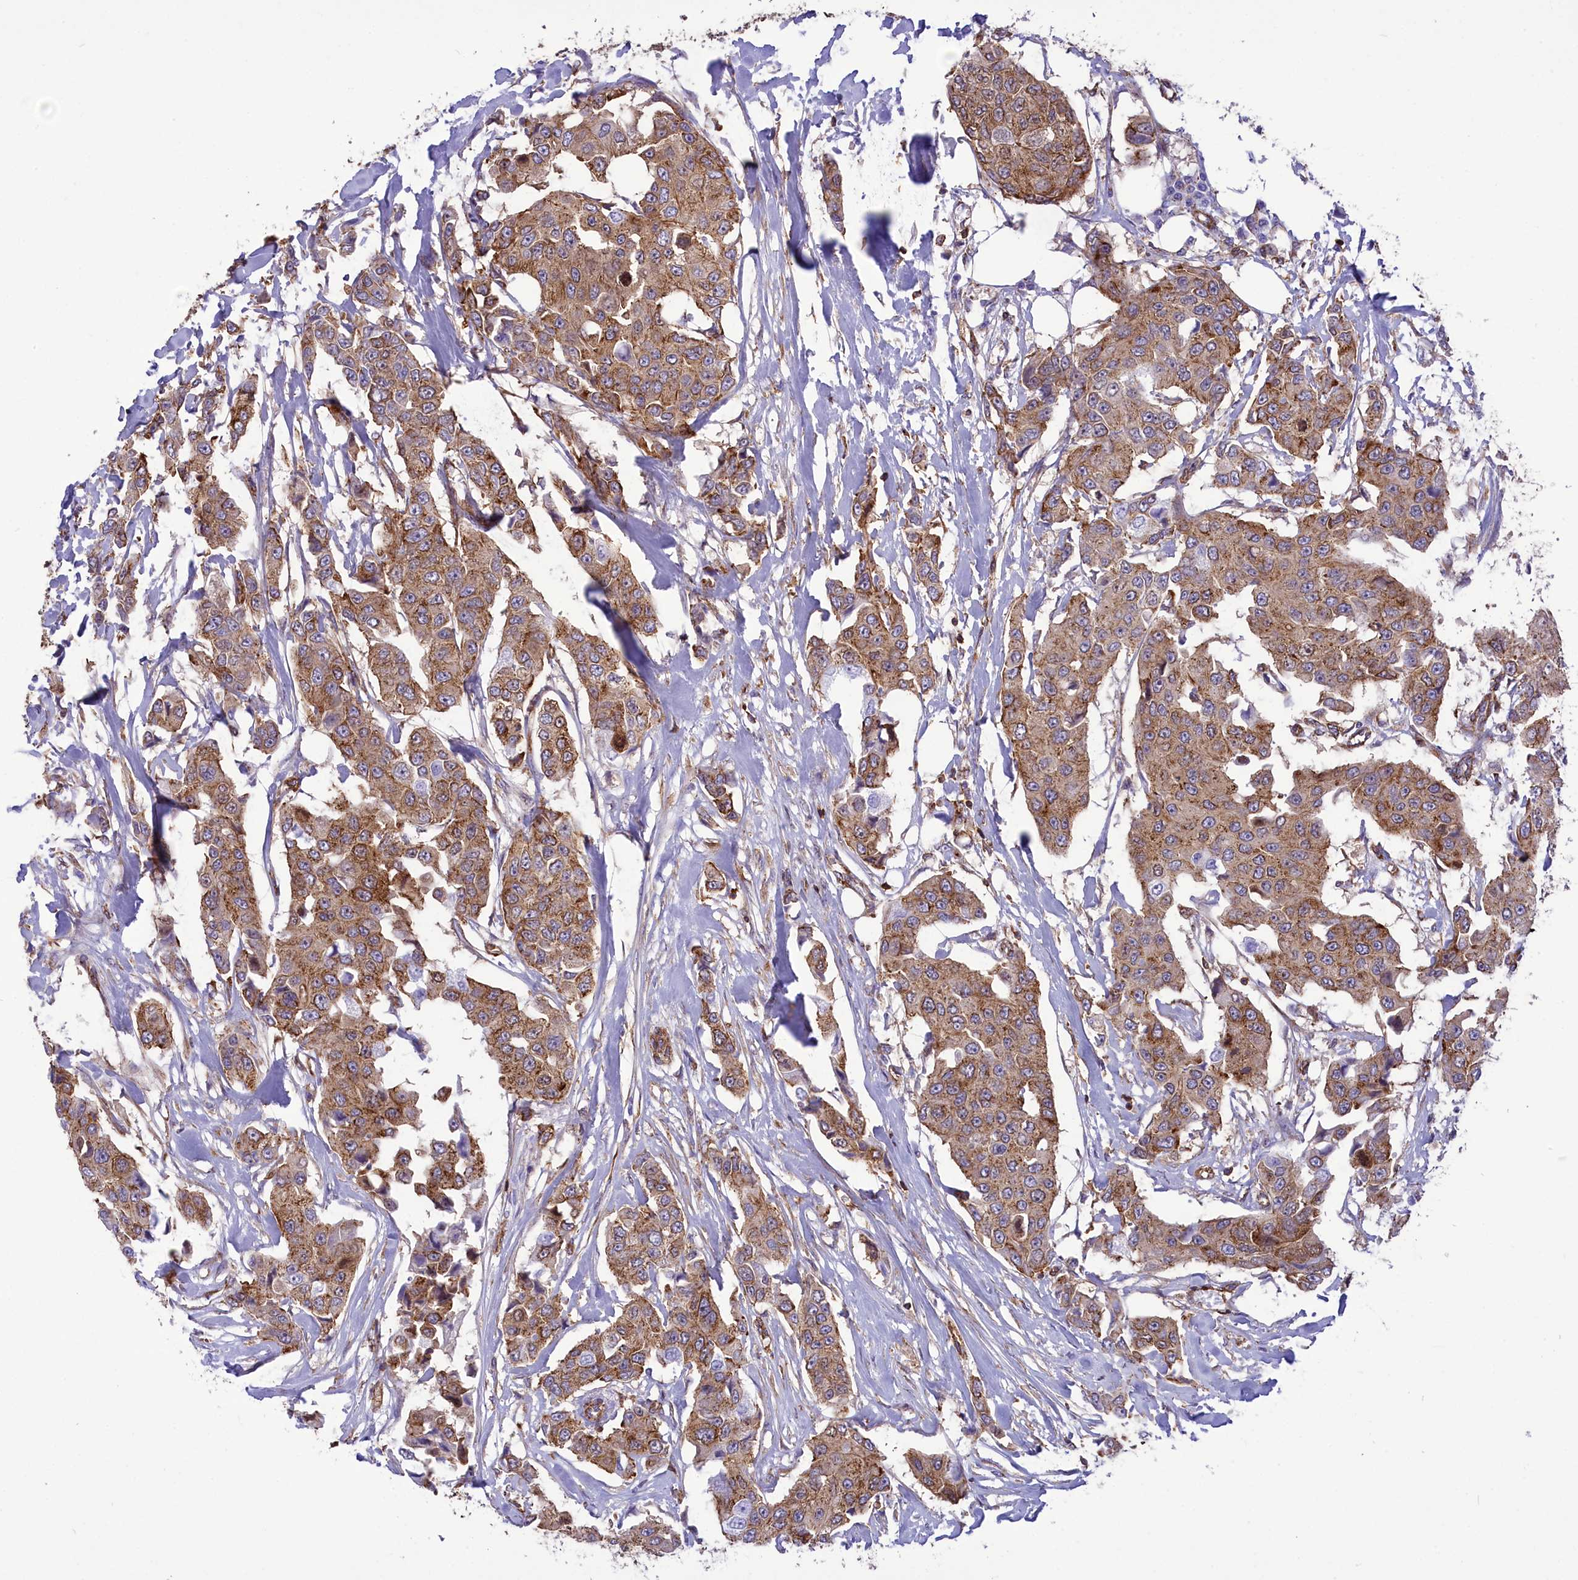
{"staining": {"intensity": "moderate", "quantity": ">75%", "location": "cytoplasmic/membranous"}, "tissue": "breast cancer", "cell_type": "Tumor cells", "image_type": "cancer", "snomed": [{"axis": "morphology", "description": "Duct carcinoma"}, {"axis": "topography", "description": "Breast"}], "caption": "A high-resolution photomicrograph shows IHC staining of breast cancer, which displays moderate cytoplasmic/membranous staining in about >75% of tumor cells.", "gene": "SEPTIN9", "patient": {"sex": "female", "age": 80}}